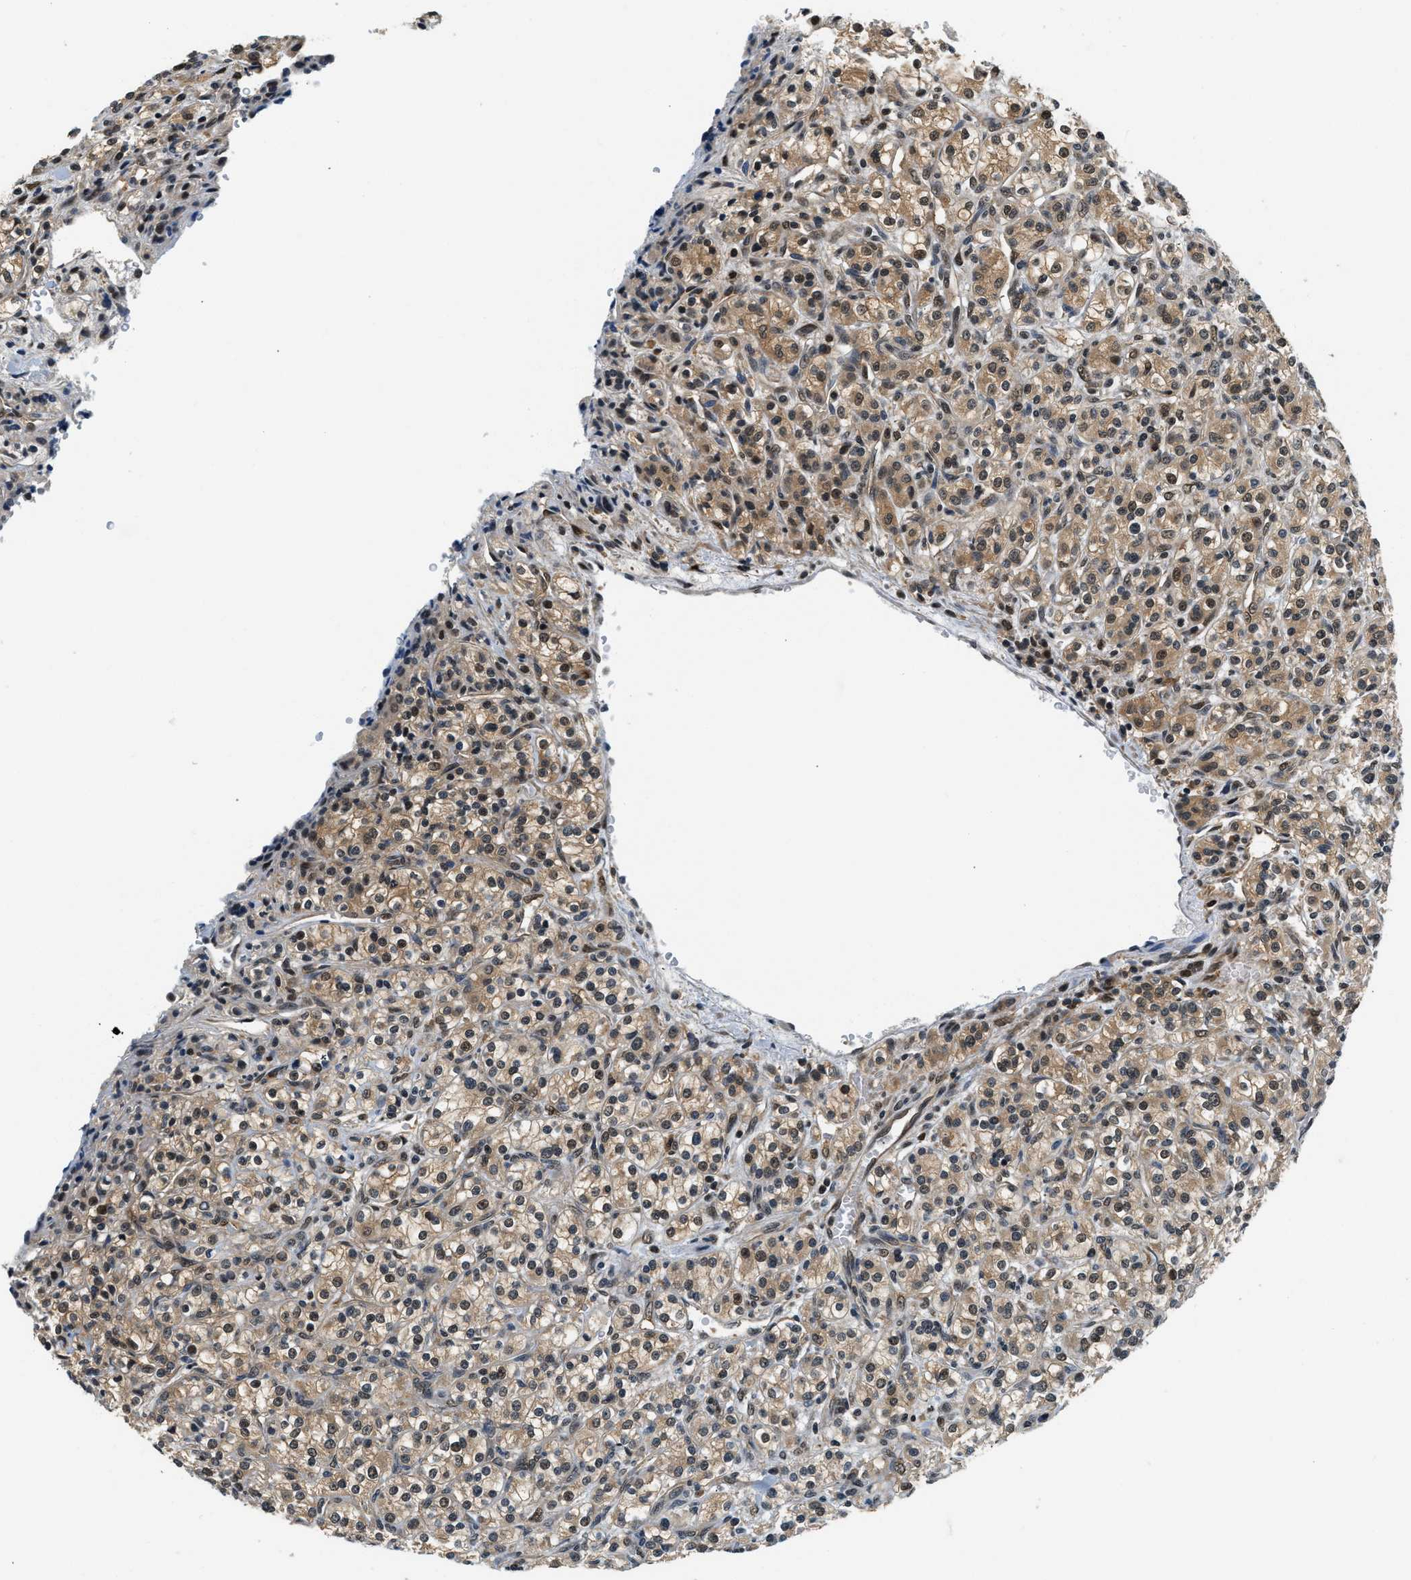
{"staining": {"intensity": "moderate", "quantity": ">75%", "location": "cytoplasmic/membranous,nuclear"}, "tissue": "renal cancer", "cell_type": "Tumor cells", "image_type": "cancer", "snomed": [{"axis": "morphology", "description": "Adenocarcinoma, NOS"}, {"axis": "topography", "description": "Kidney"}], "caption": "A brown stain labels moderate cytoplasmic/membranous and nuclear staining of a protein in human renal adenocarcinoma tumor cells. The staining is performed using DAB (3,3'-diaminobenzidine) brown chromogen to label protein expression. The nuclei are counter-stained blue using hematoxylin.", "gene": "PSMD3", "patient": {"sex": "male", "age": 77}}